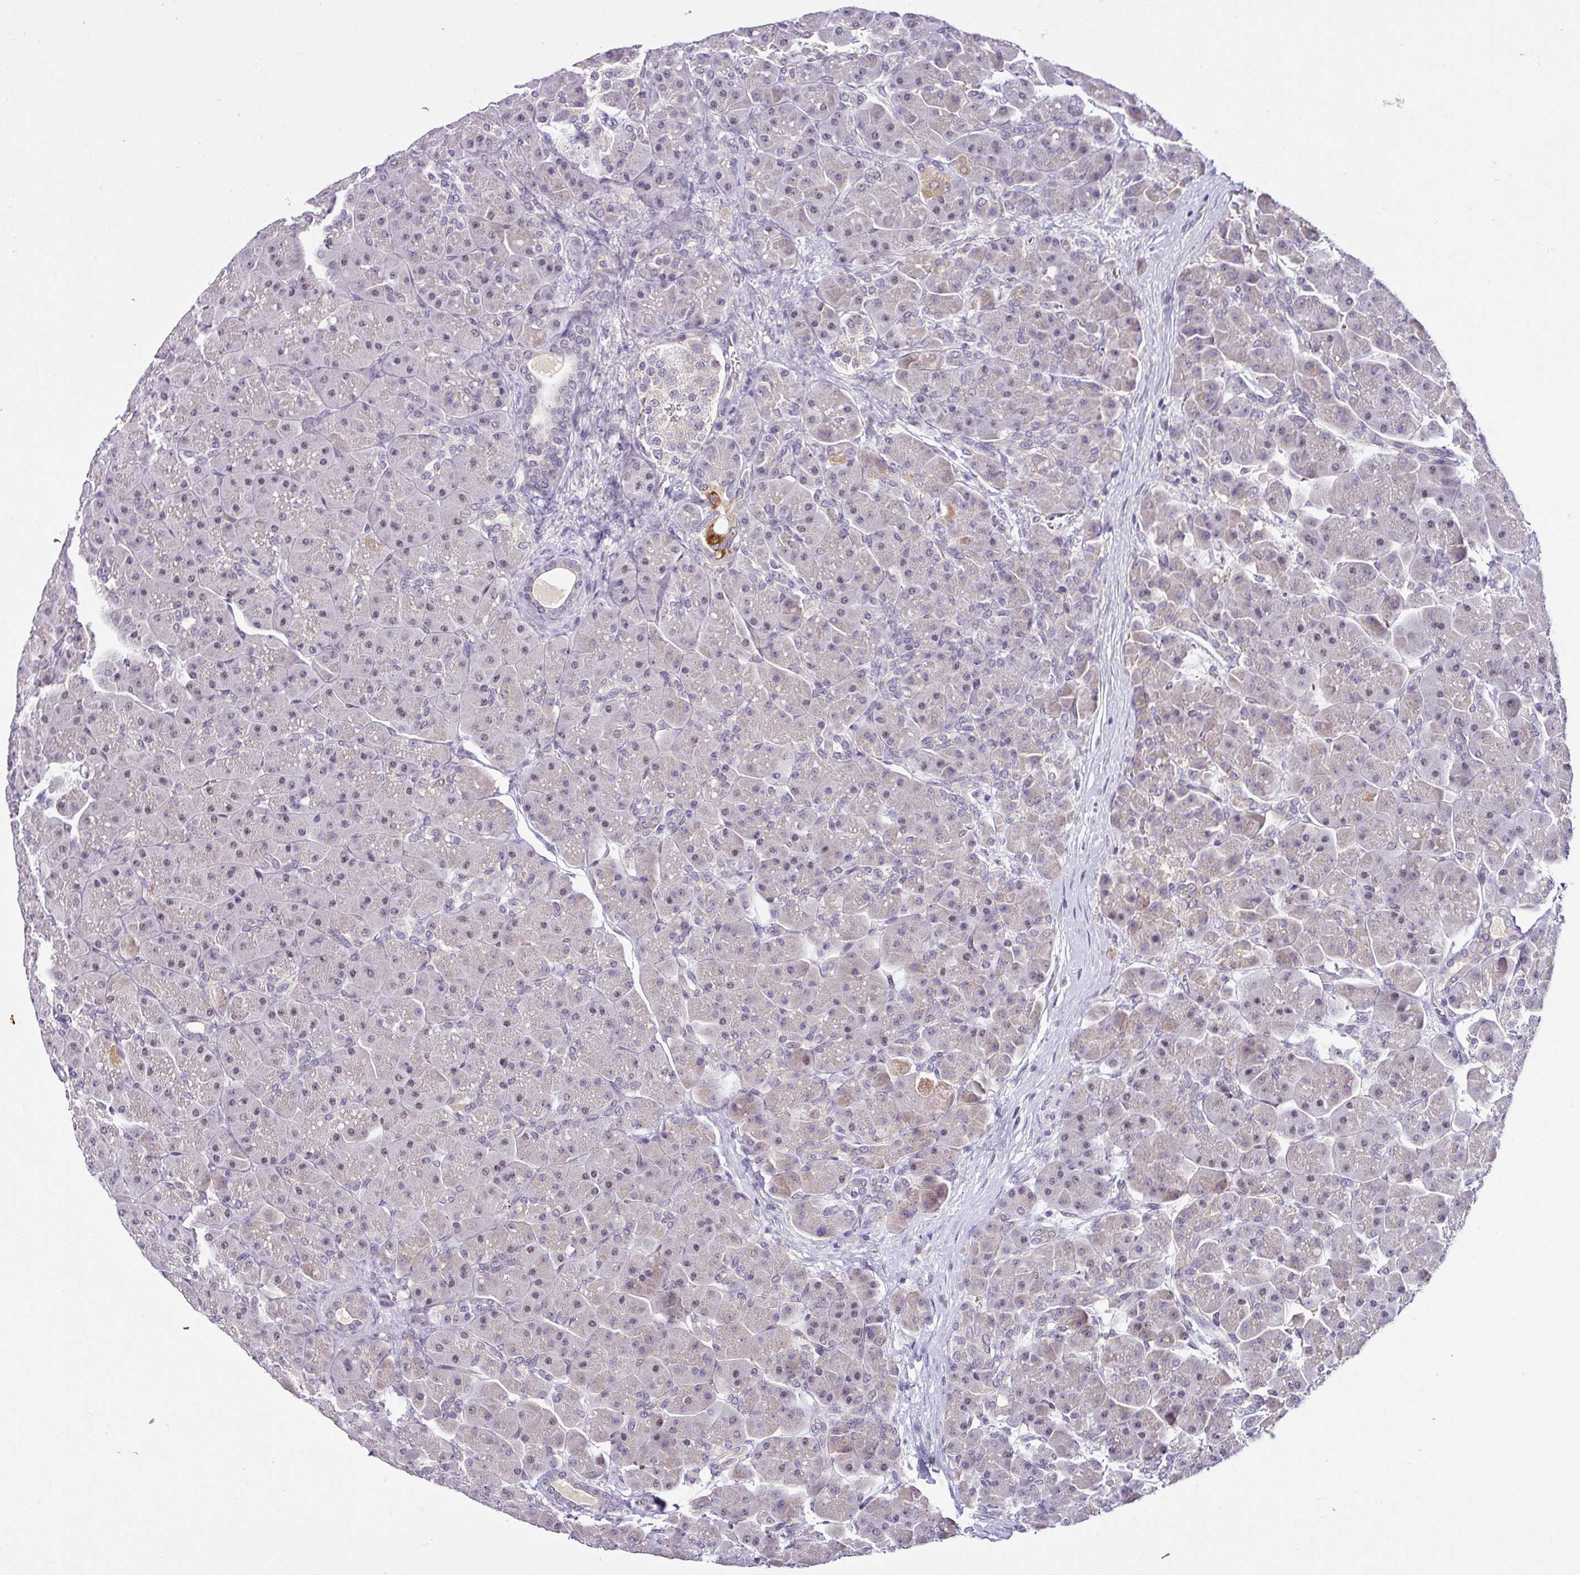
{"staining": {"intensity": "moderate", "quantity": "<25%", "location": "cytoplasmic/membranous,nuclear"}, "tissue": "pancreas", "cell_type": "Exocrine glandular cells", "image_type": "normal", "snomed": [{"axis": "morphology", "description": "Normal tissue, NOS"}, {"axis": "topography", "description": "Pancreas"}], "caption": "A micrograph of pancreas stained for a protein exhibits moderate cytoplasmic/membranous,nuclear brown staining in exocrine glandular cells. The protein is stained brown, and the nuclei are stained in blue (DAB IHC with brightfield microscopy, high magnification).", "gene": "NAPSA", "patient": {"sex": "male", "age": 66}}